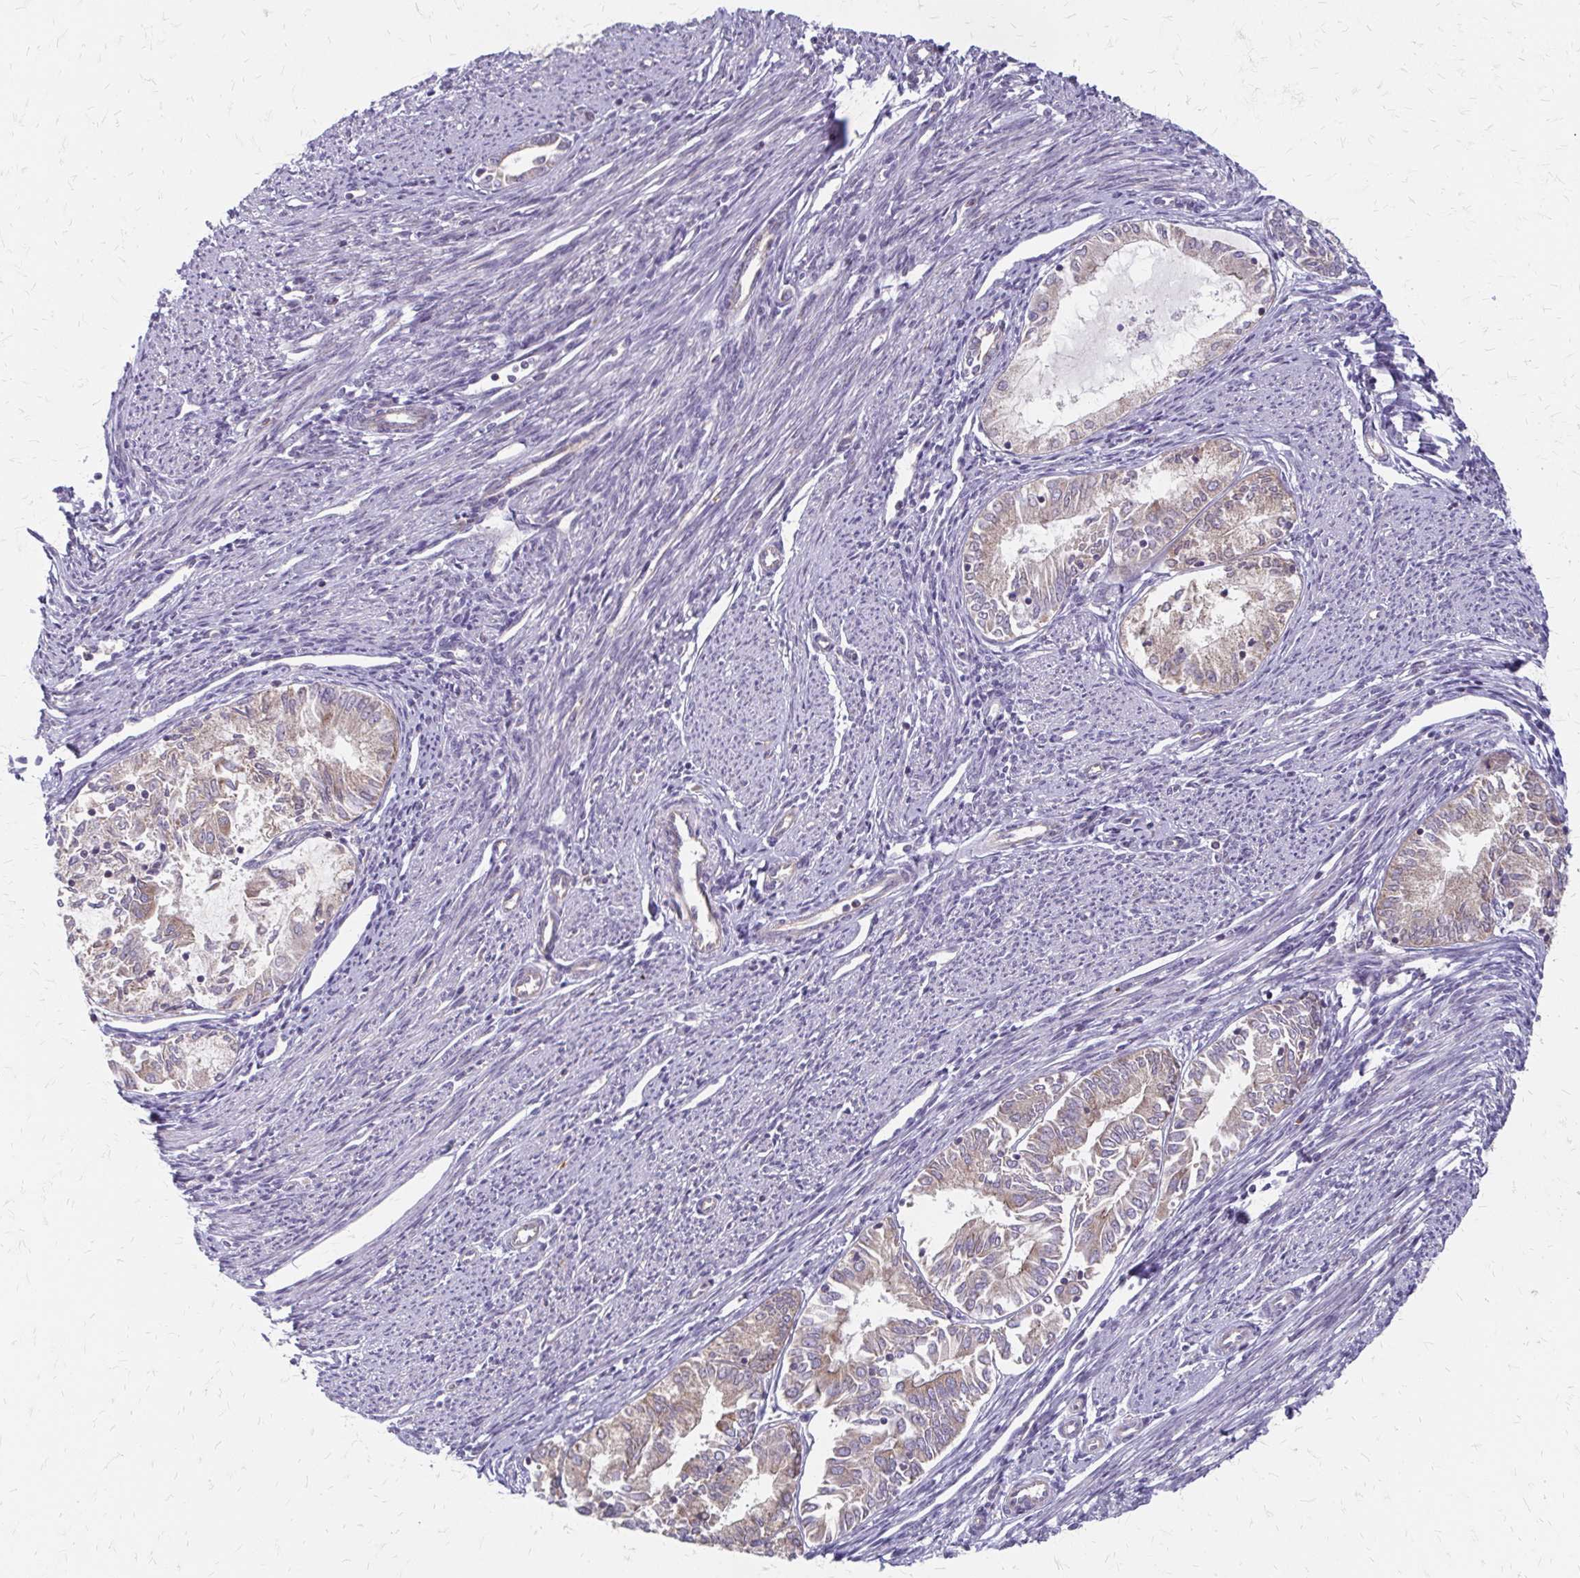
{"staining": {"intensity": "weak", "quantity": "25%-75%", "location": "cytoplasmic/membranous"}, "tissue": "endometrial cancer", "cell_type": "Tumor cells", "image_type": "cancer", "snomed": [{"axis": "morphology", "description": "Adenocarcinoma, NOS"}, {"axis": "topography", "description": "Endometrium"}], "caption": "A brown stain labels weak cytoplasmic/membranous positivity of a protein in human endometrial adenocarcinoma tumor cells. (IHC, brightfield microscopy, high magnification).", "gene": "ZNF383", "patient": {"sex": "female", "age": 79}}